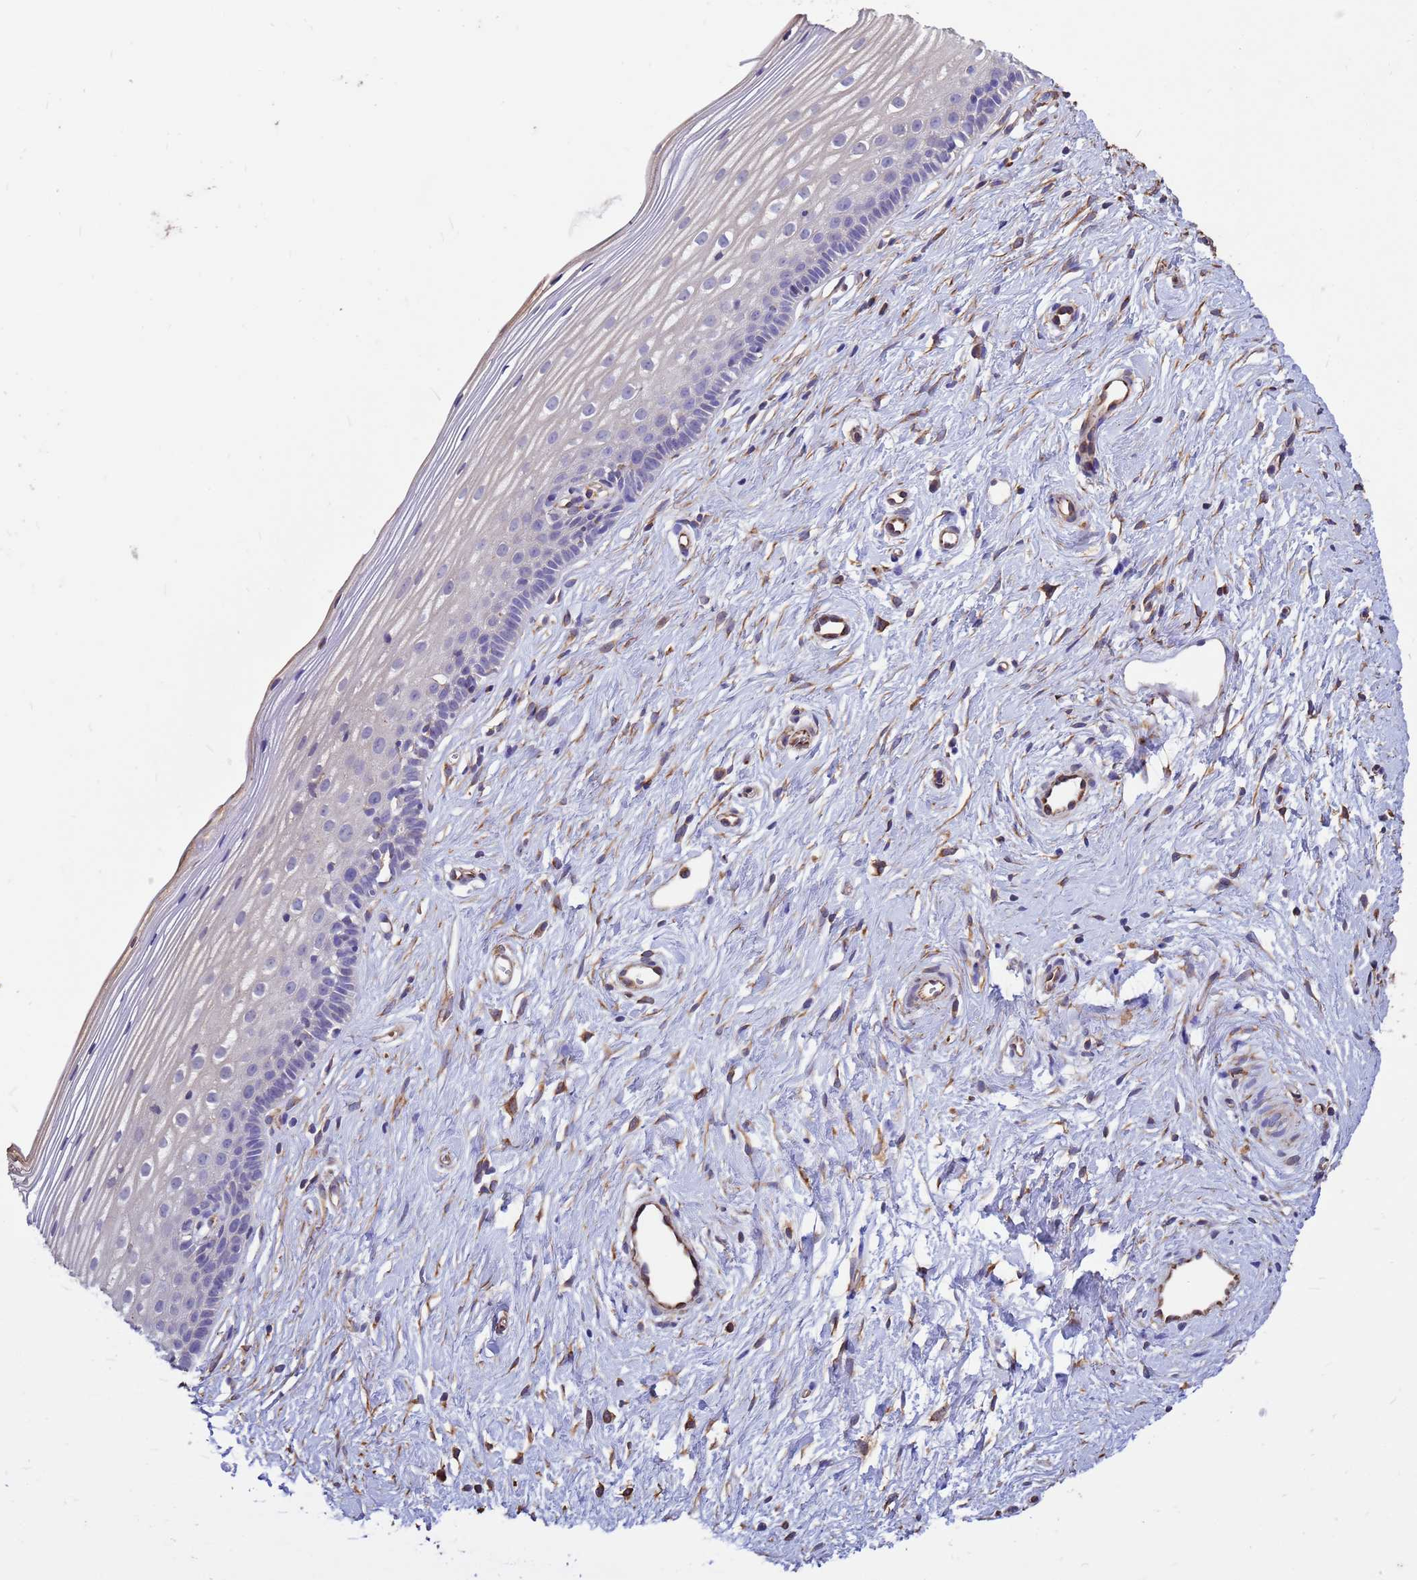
{"staining": {"intensity": "negative", "quantity": "none", "location": "none"}, "tissue": "cervix", "cell_type": "Glandular cells", "image_type": "normal", "snomed": [{"axis": "morphology", "description": "Normal tissue, NOS"}, {"axis": "topography", "description": "Cervix"}], "caption": "The histopathology image shows no staining of glandular cells in unremarkable cervix.", "gene": "TCEAL3", "patient": {"sex": "female", "age": 40}}